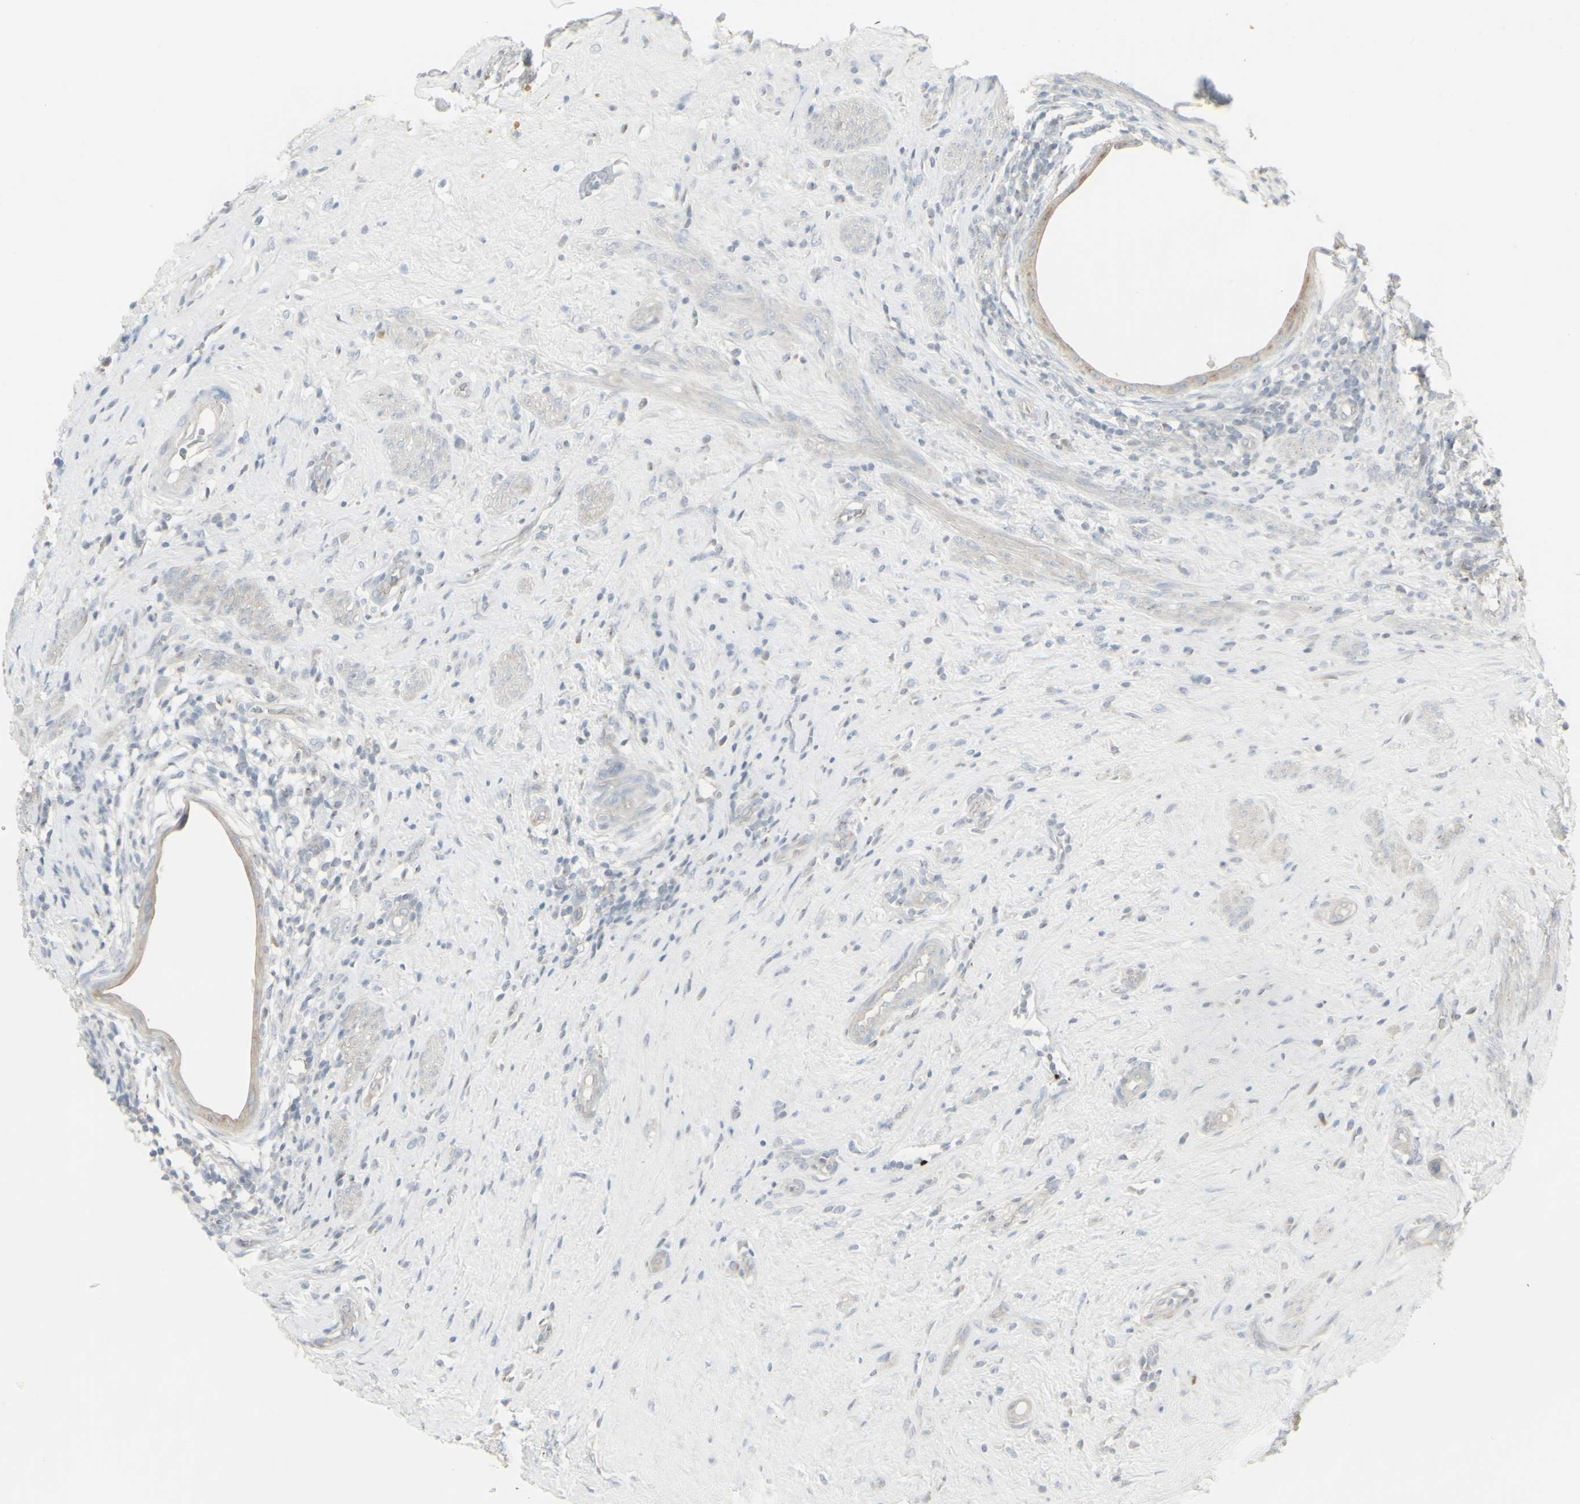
{"staining": {"intensity": "negative", "quantity": "none", "location": "none"}, "tissue": "testis cancer", "cell_type": "Tumor cells", "image_type": "cancer", "snomed": [{"axis": "morphology", "description": "Necrosis, NOS"}, {"axis": "morphology", "description": "Carcinoma, Embryonal, NOS"}, {"axis": "topography", "description": "Testis"}], "caption": "This is a histopathology image of immunohistochemistry (IHC) staining of testis cancer, which shows no positivity in tumor cells.", "gene": "GALNT6", "patient": {"sex": "male", "age": 19}}